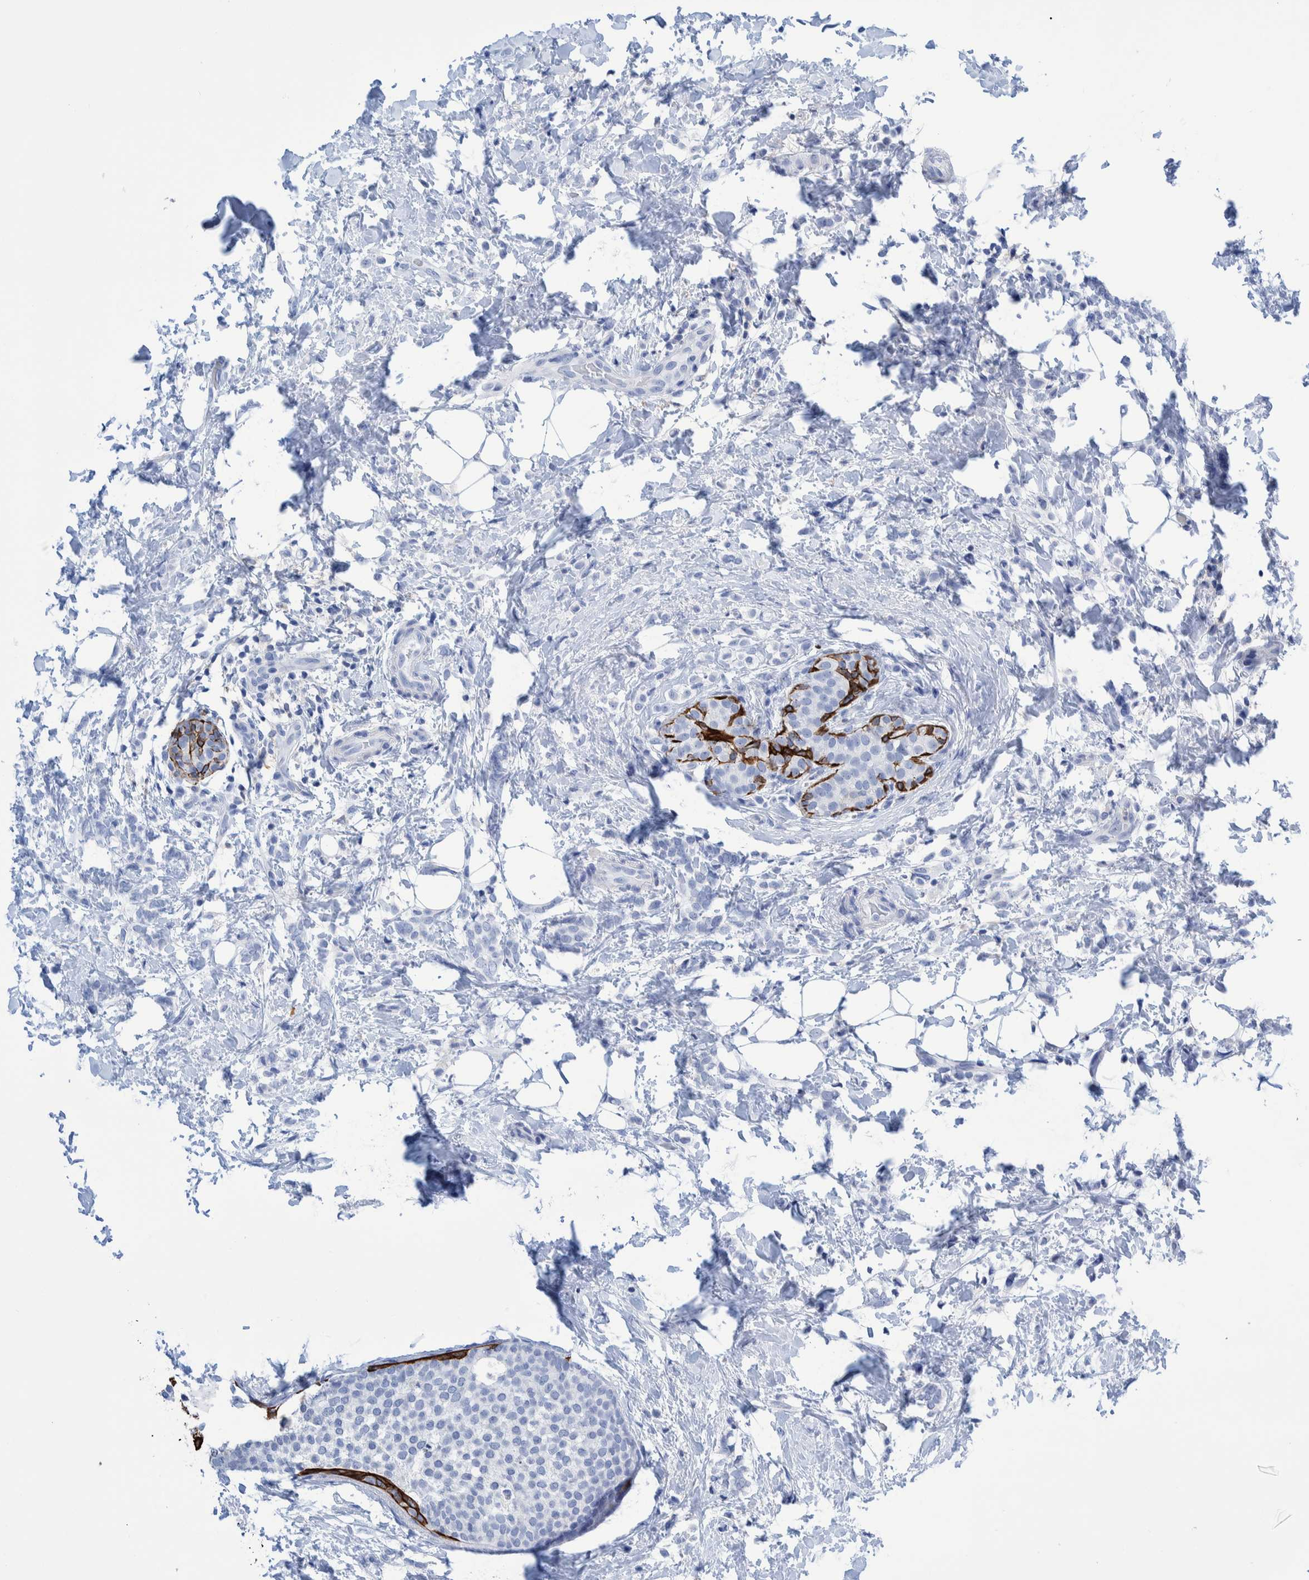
{"staining": {"intensity": "negative", "quantity": "none", "location": "none"}, "tissue": "breast cancer", "cell_type": "Tumor cells", "image_type": "cancer", "snomed": [{"axis": "morphology", "description": "Lobular carcinoma"}, {"axis": "topography", "description": "Breast"}], "caption": "A high-resolution photomicrograph shows immunohistochemistry staining of breast lobular carcinoma, which displays no significant expression in tumor cells.", "gene": "KRT14", "patient": {"sex": "female", "age": 50}}